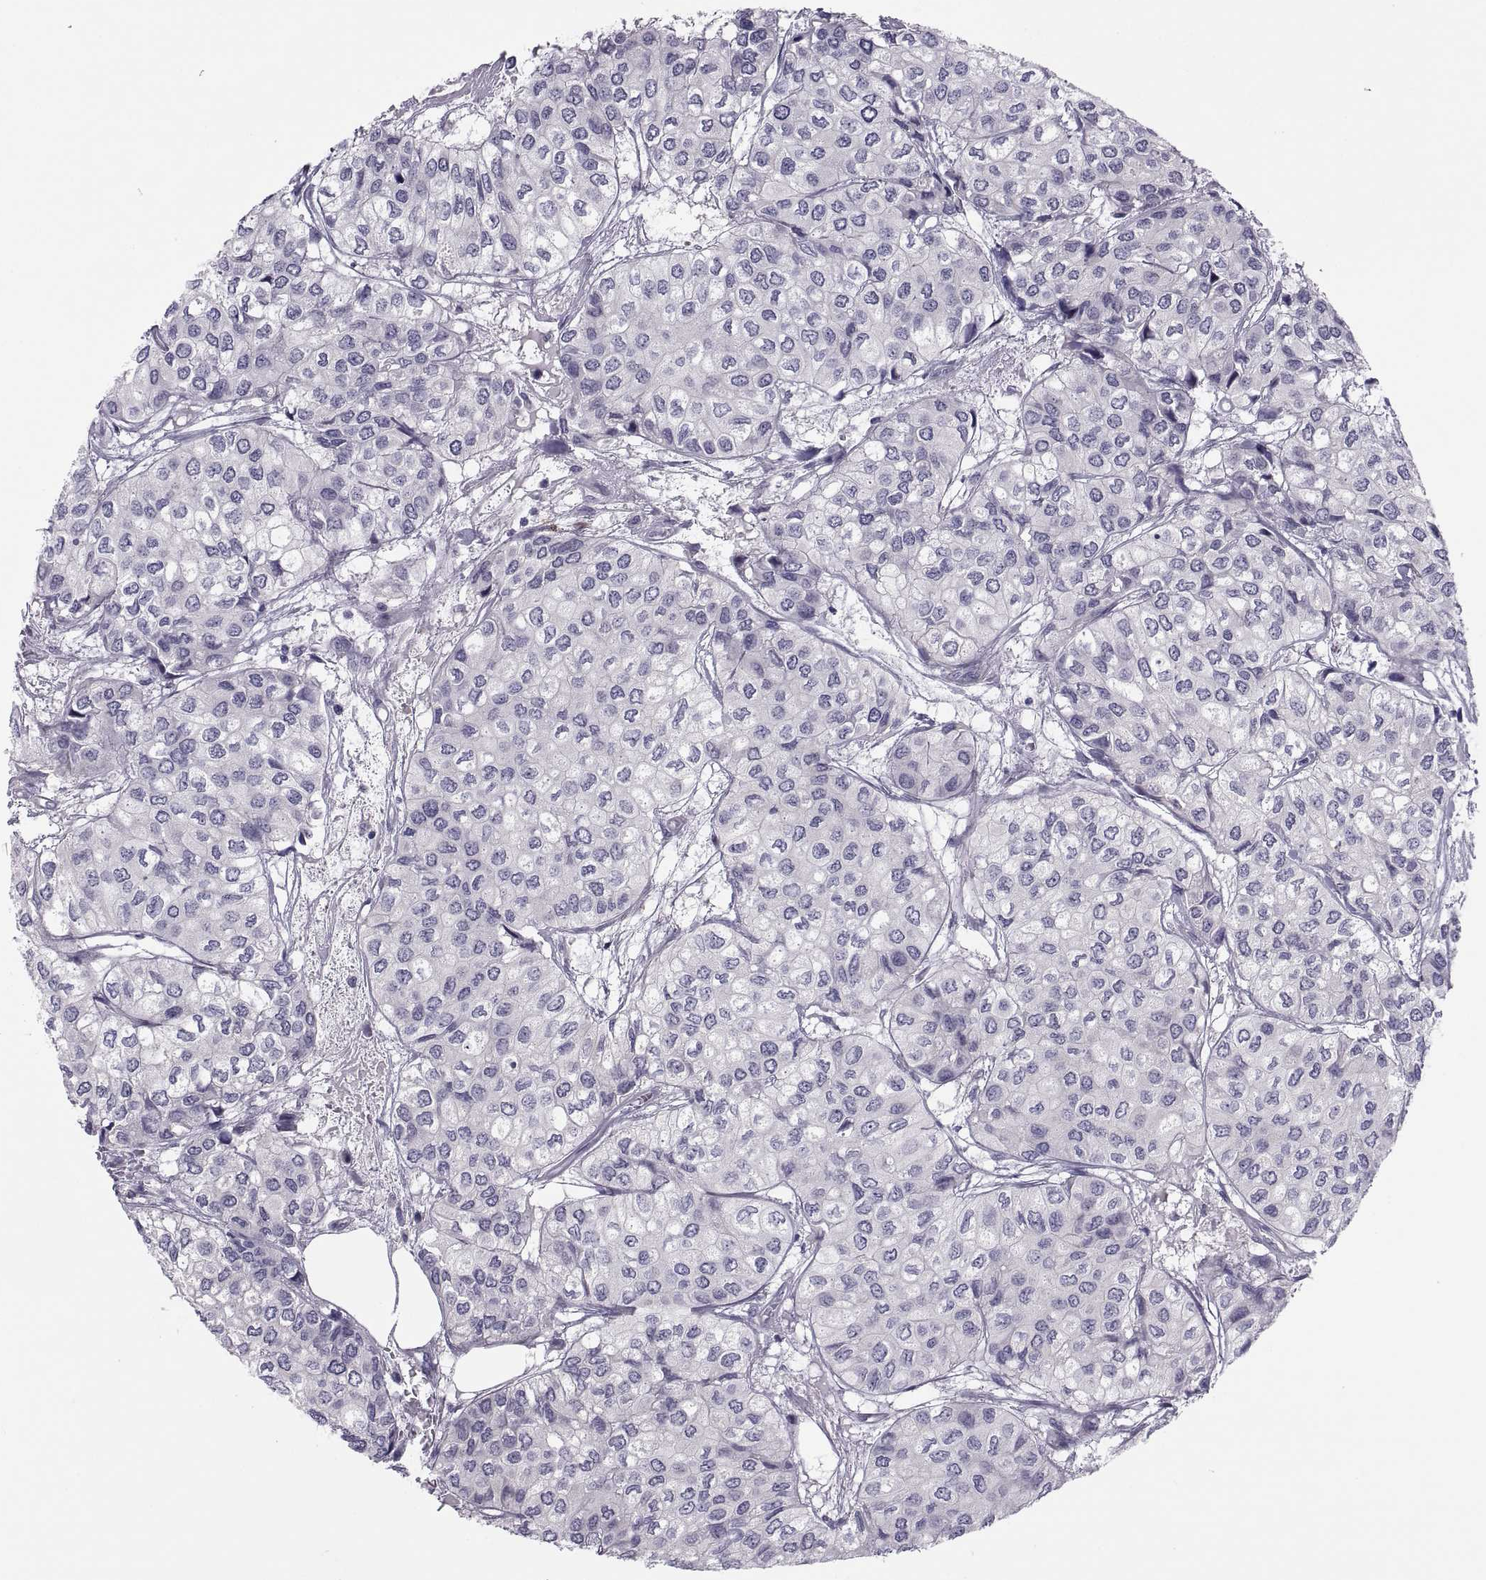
{"staining": {"intensity": "negative", "quantity": "none", "location": "none"}, "tissue": "urothelial cancer", "cell_type": "Tumor cells", "image_type": "cancer", "snomed": [{"axis": "morphology", "description": "Urothelial carcinoma, High grade"}, {"axis": "topography", "description": "Urinary bladder"}], "caption": "IHC micrograph of neoplastic tissue: human urothelial cancer stained with DAB shows no significant protein expression in tumor cells.", "gene": "TMEM158", "patient": {"sex": "male", "age": 73}}